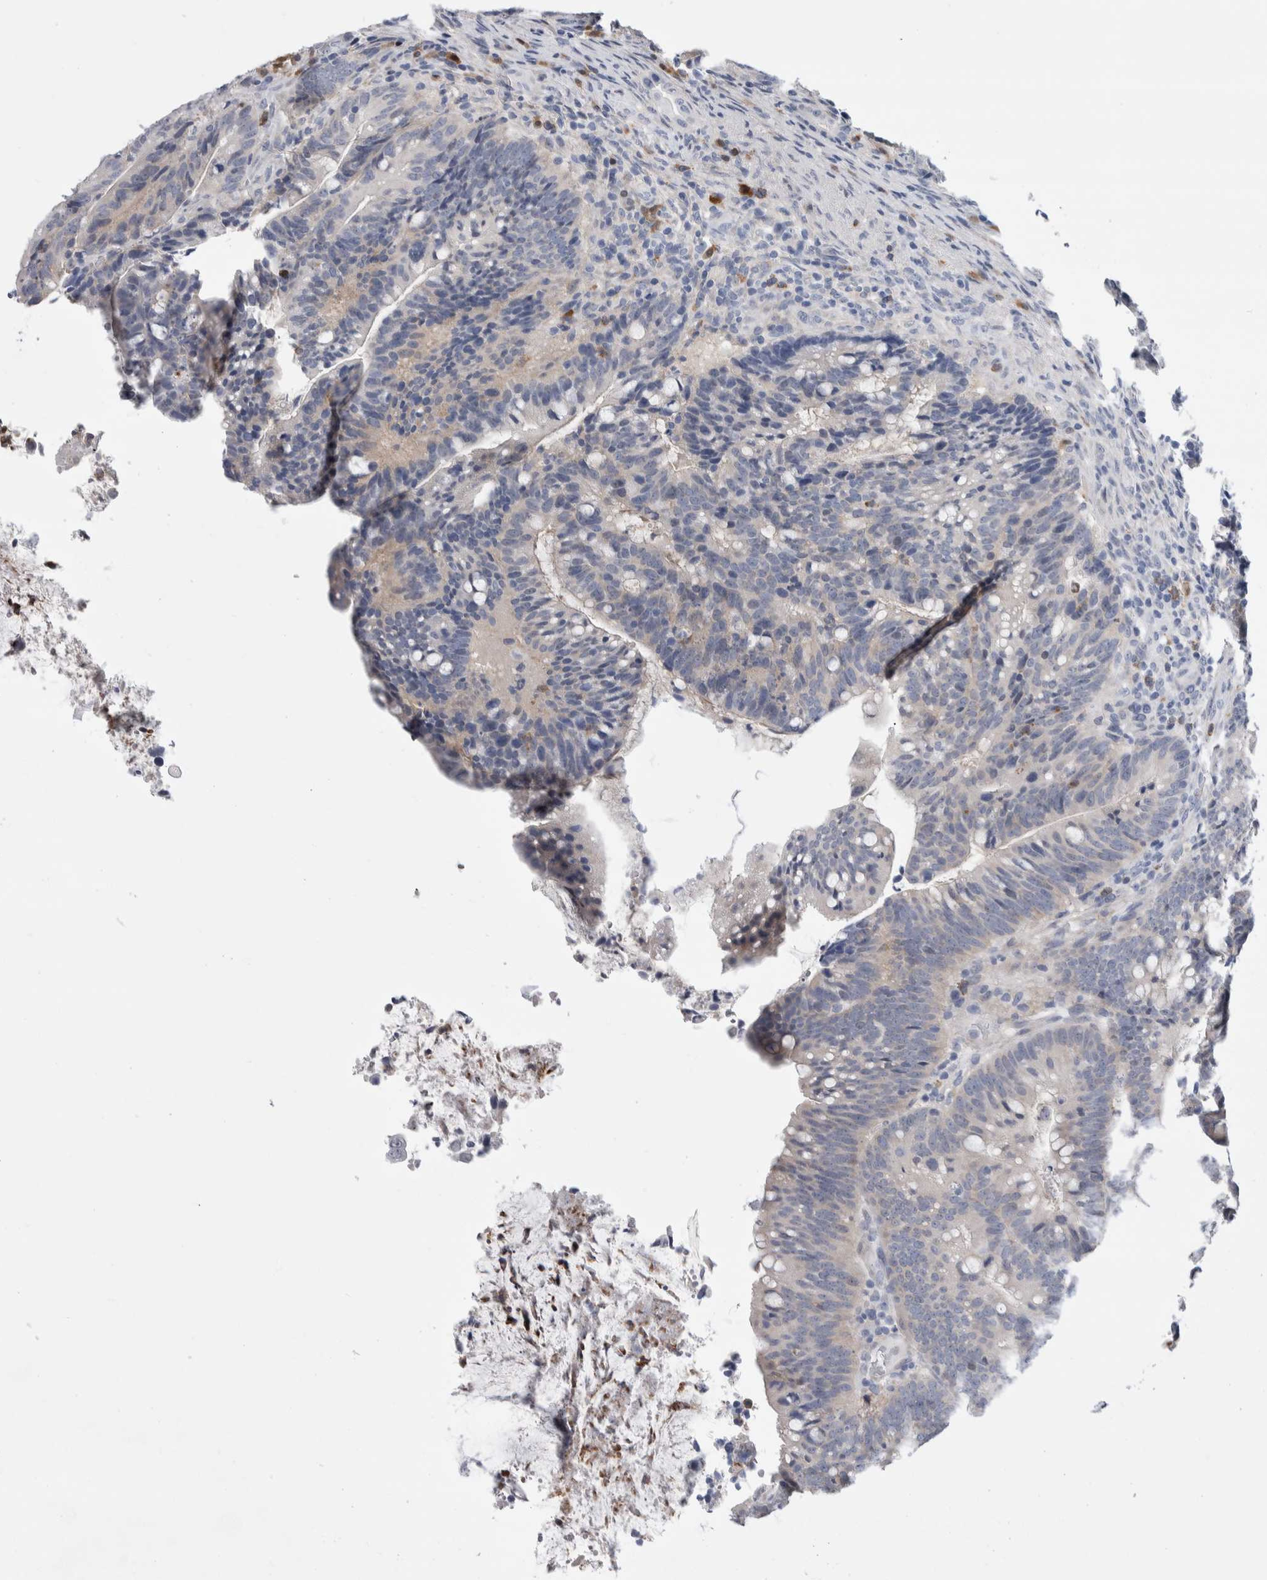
{"staining": {"intensity": "negative", "quantity": "none", "location": "none"}, "tissue": "colorectal cancer", "cell_type": "Tumor cells", "image_type": "cancer", "snomed": [{"axis": "morphology", "description": "Adenocarcinoma, NOS"}, {"axis": "topography", "description": "Colon"}], "caption": "High magnification brightfield microscopy of colorectal cancer (adenocarcinoma) stained with DAB (3,3'-diaminobenzidine) (brown) and counterstained with hematoxylin (blue): tumor cells show no significant staining.", "gene": "LURAP1L", "patient": {"sex": "female", "age": 66}}